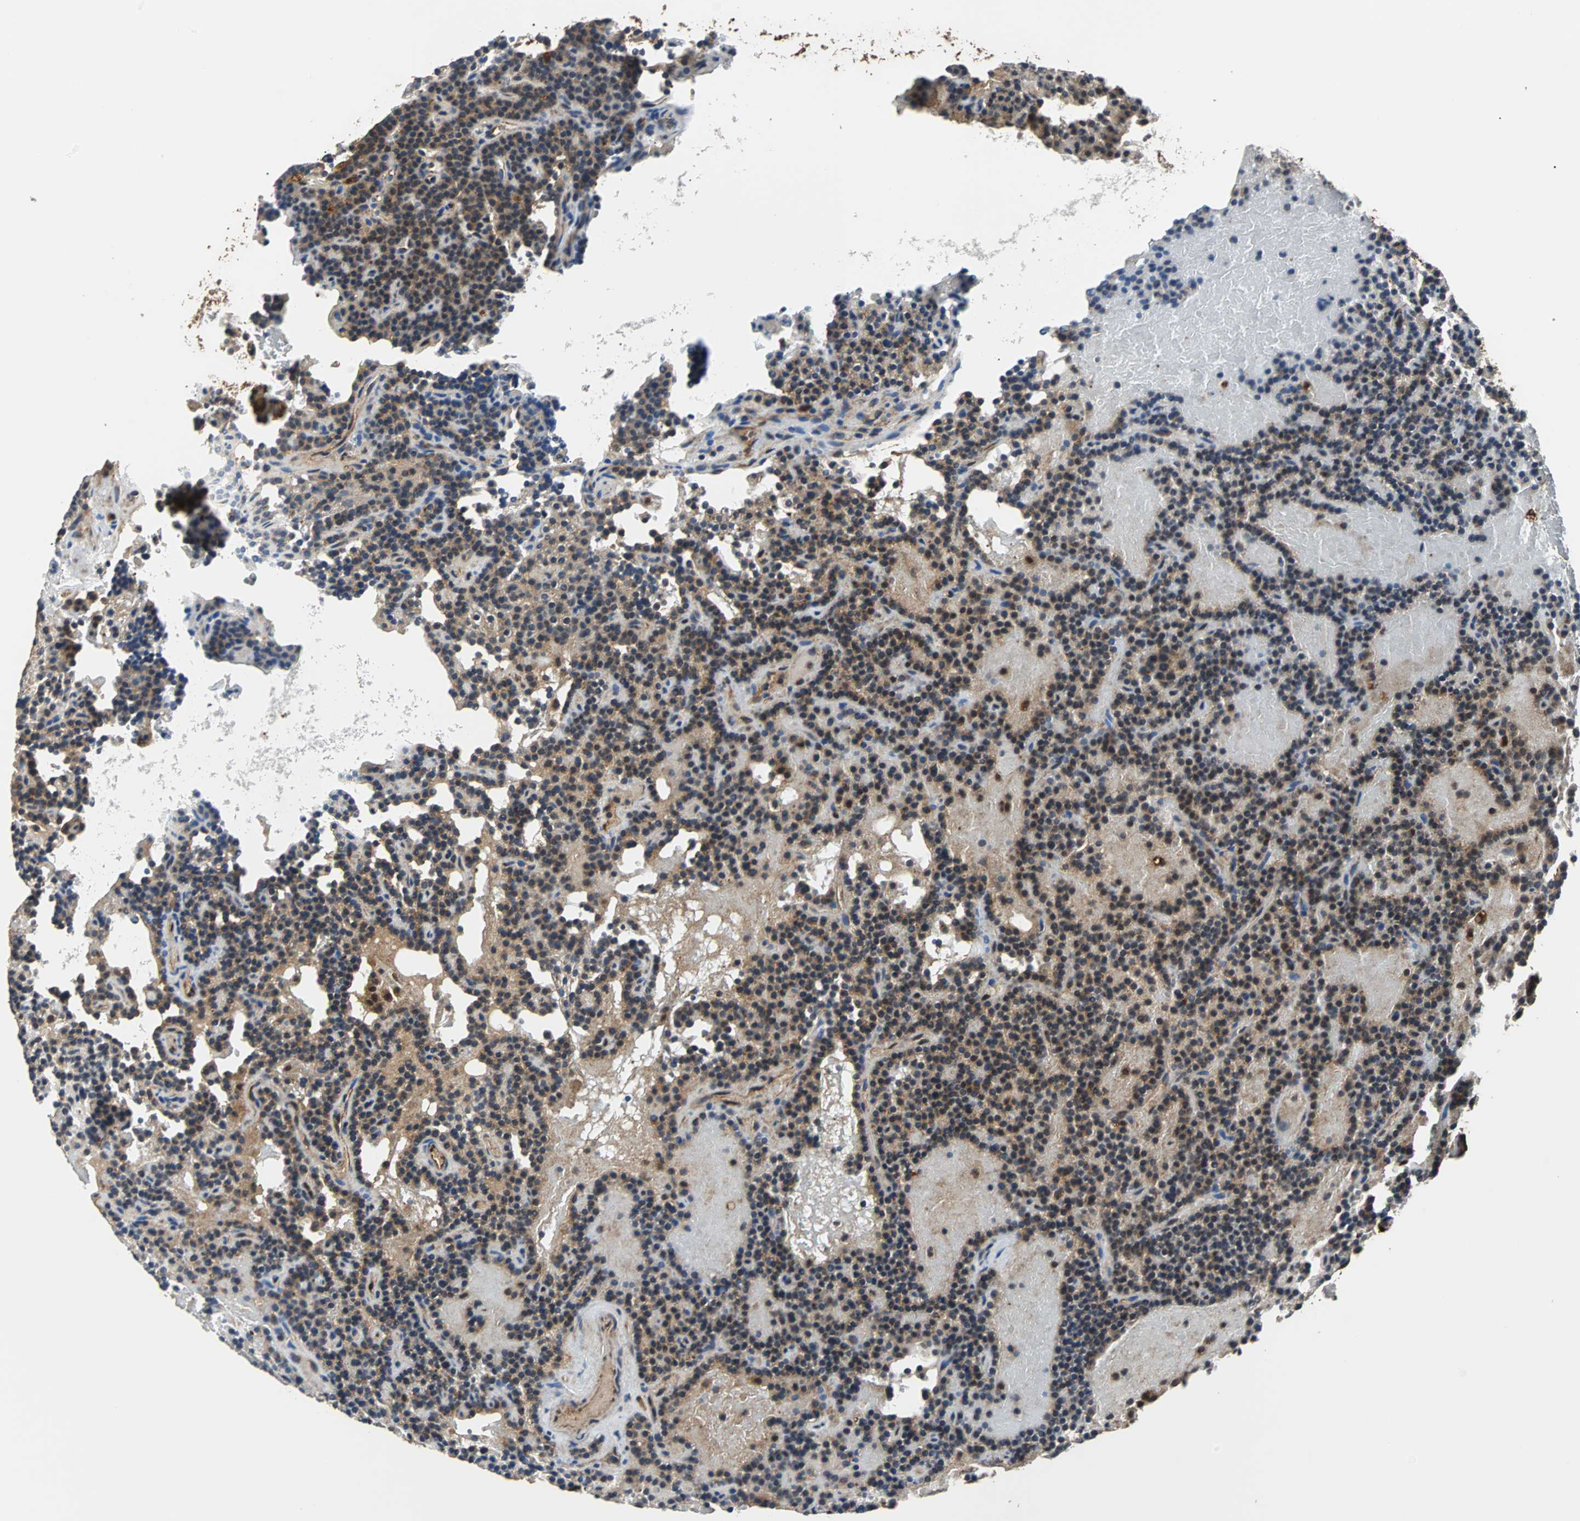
{"staining": {"intensity": "weak", "quantity": "25%-75%", "location": "cytoplasmic/membranous"}, "tissue": "parathyroid gland", "cell_type": "Glandular cells", "image_type": "normal", "snomed": [{"axis": "morphology", "description": "Normal tissue, NOS"}, {"axis": "topography", "description": "Parathyroid gland"}], "caption": "Benign parathyroid gland displays weak cytoplasmic/membranous positivity in about 25%-75% of glandular cells.", "gene": "PLCG2", "patient": {"sex": "male", "age": 66}}